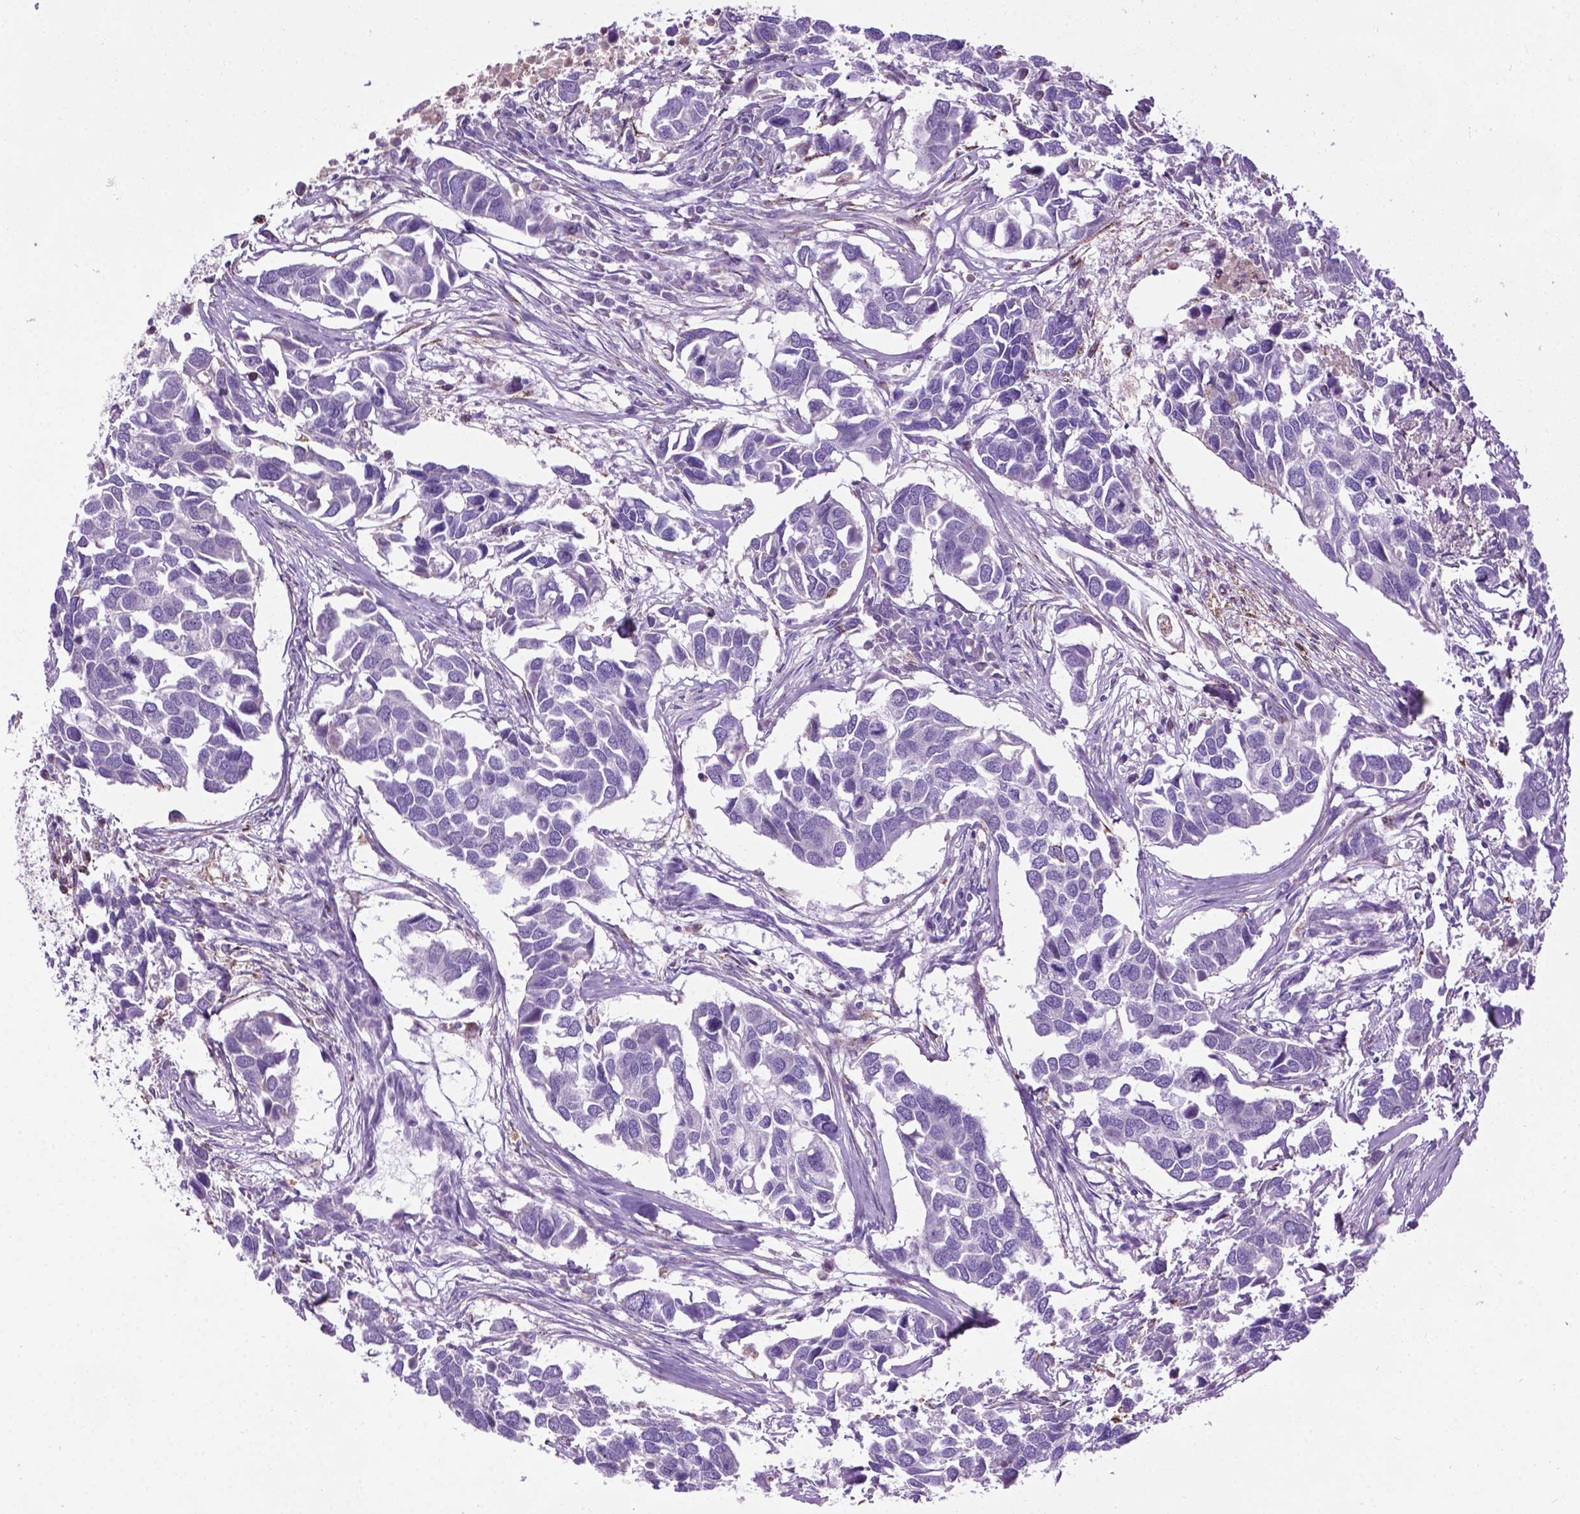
{"staining": {"intensity": "negative", "quantity": "none", "location": "none"}, "tissue": "breast cancer", "cell_type": "Tumor cells", "image_type": "cancer", "snomed": [{"axis": "morphology", "description": "Duct carcinoma"}, {"axis": "topography", "description": "Breast"}], "caption": "DAB (3,3'-diaminobenzidine) immunohistochemical staining of breast invasive ductal carcinoma shows no significant expression in tumor cells.", "gene": "TMEM132E", "patient": {"sex": "female", "age": 83}}